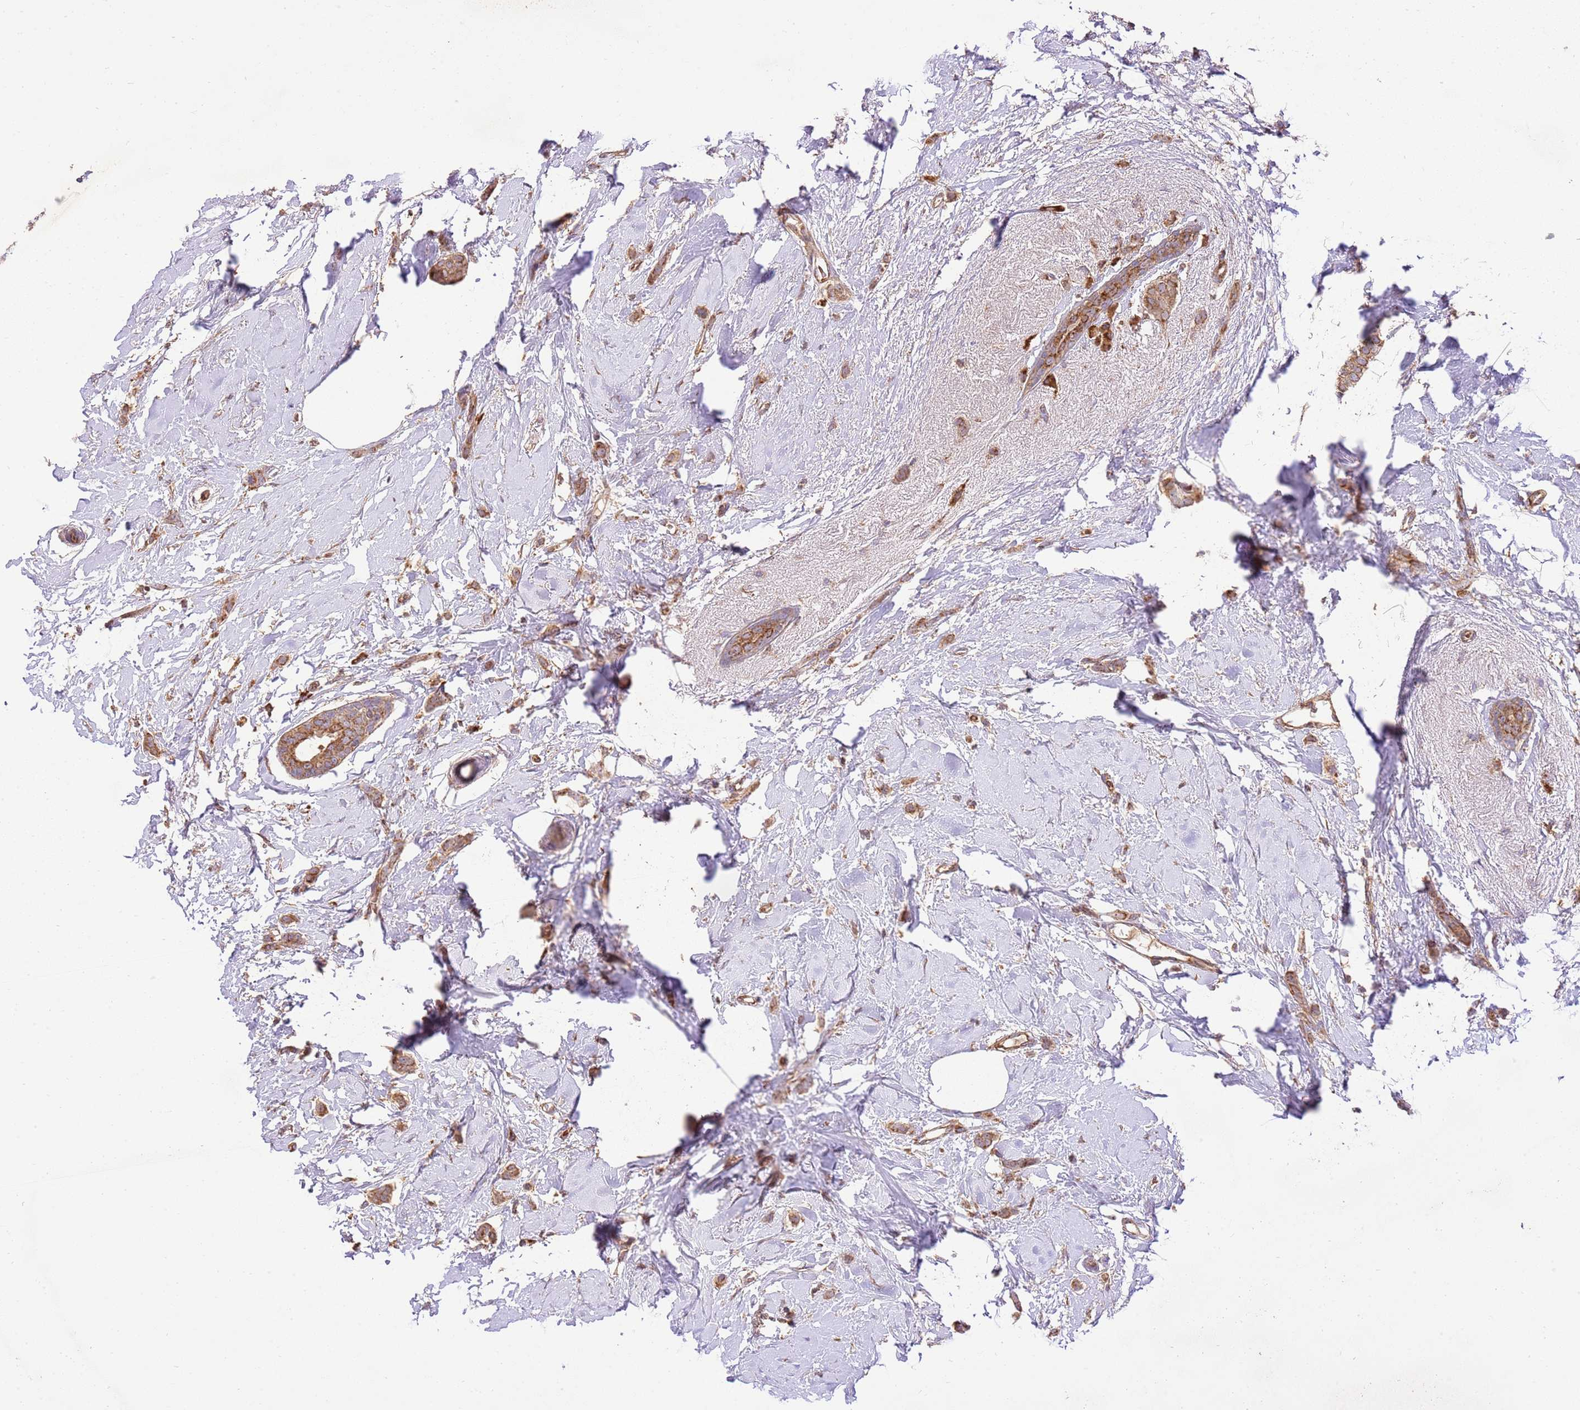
{"staining": {"intensity": "moderate", "quantity": ">75%", "location": "cytoplasmic/membranous"}, "tissue": "breast cancer", "cell_type": "Tumor cells", "image_type": "cancer", "snomed": [{"axis": "morphology", "description": "Duct carcinoma"}, {"axis": "topography", "description": "Breast"}], "caption": "This photomicrograph reveals immunohistochemistry staining of human invasive ductal carcinoma (breast), with medium moderate cytoplasmic/membranous positivity in approximately >75% of tumor cells.", "gene": "SPATA2L", "patient": {"sex": "female", "age": 72}}